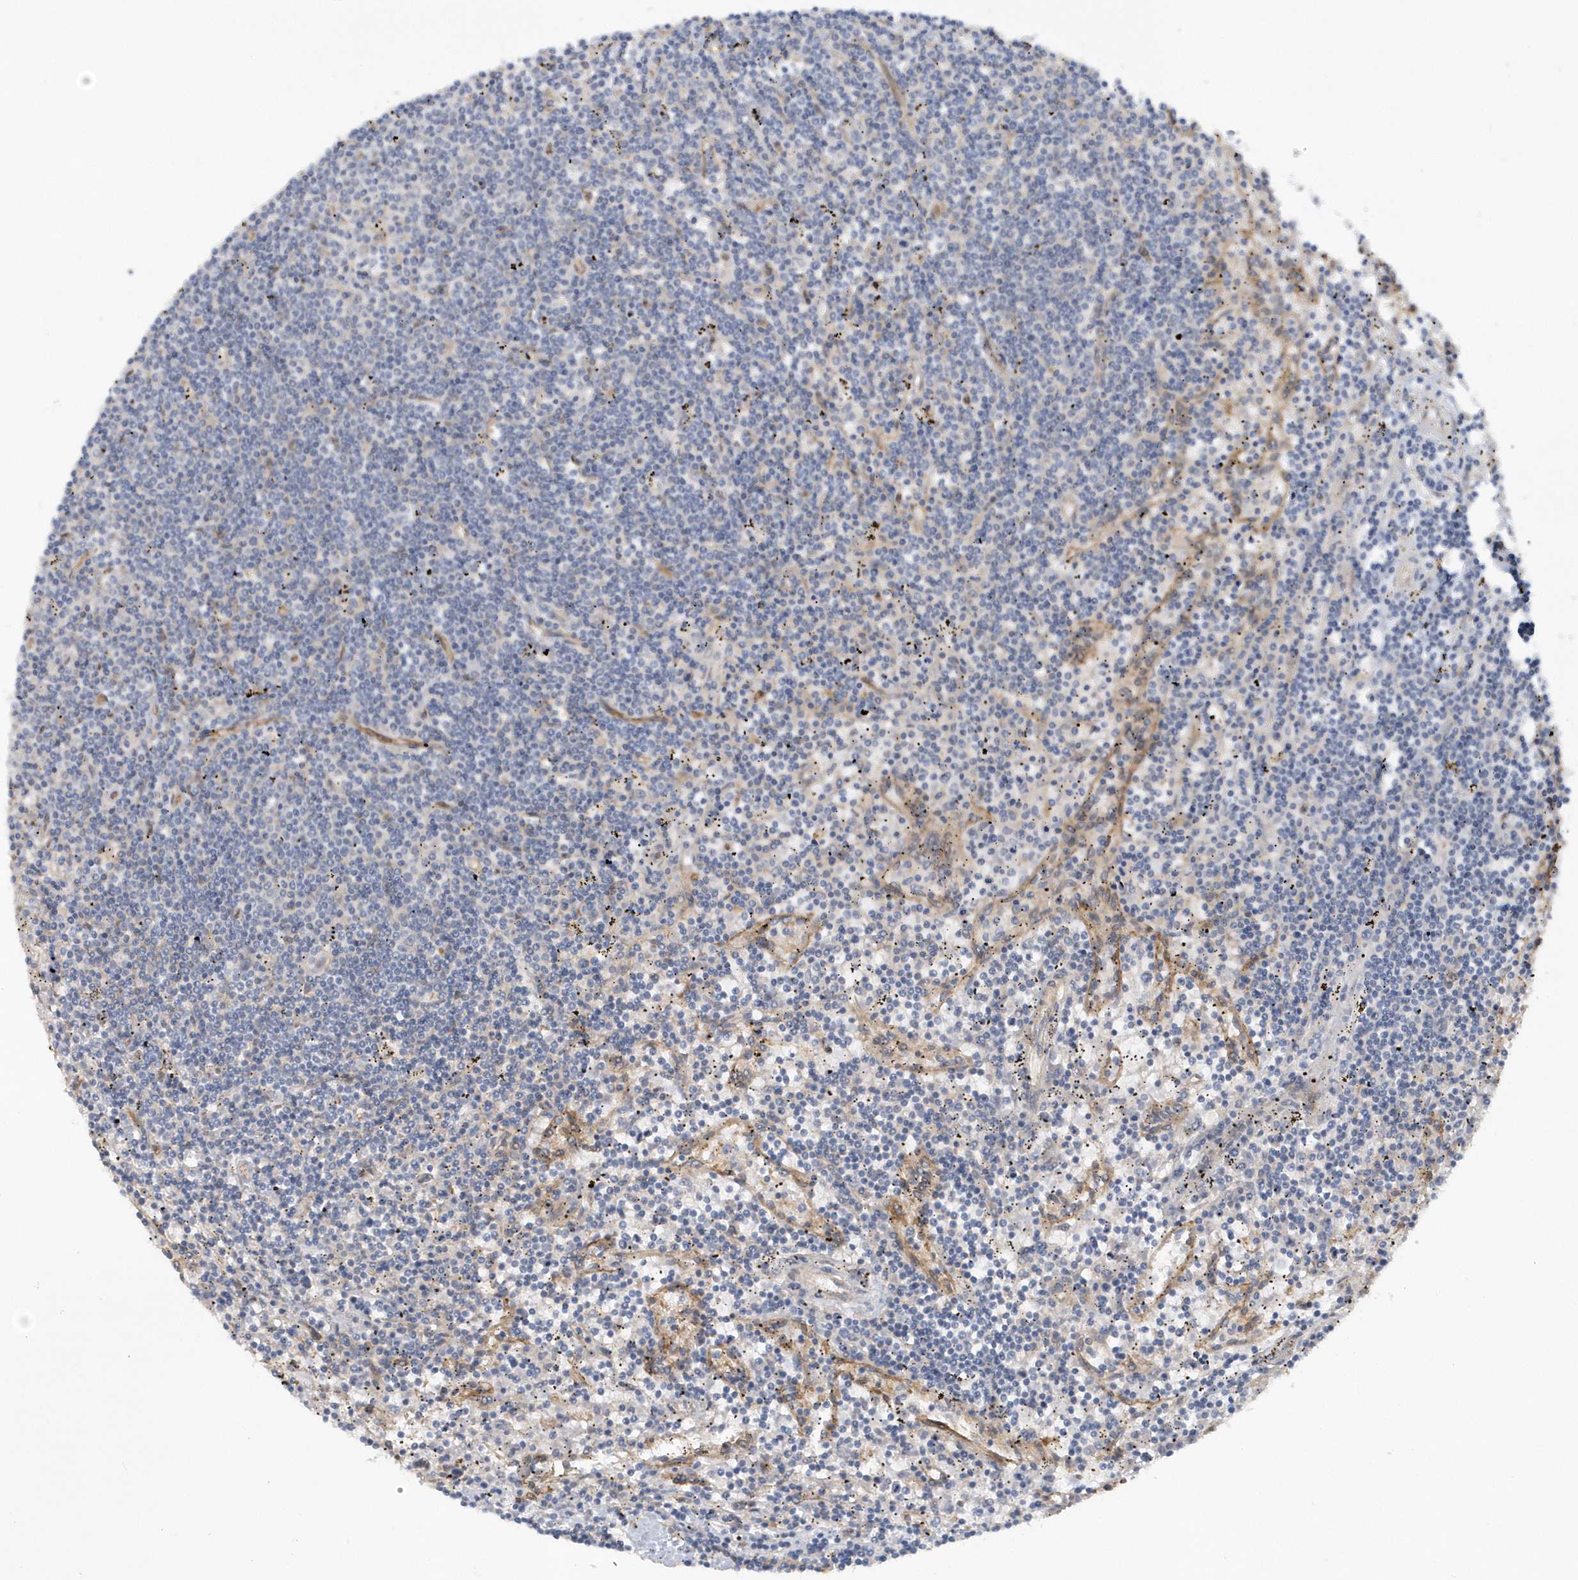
{"staining": {"intensity": "negative", "quantity": "none", "location": "none"}, "tissue": "lymphoma", "cell_type": "Tumor cells", "image_type": "cancer", "snomed": [{"axis": "morphology", "description": "Malignant lymphoma, non-Hodgkin's type, Low grade"}, {"axis": "topography", "description": "Spleen"}], "caption": "The IHC micrograph has no significant staining in tumor cells of low-grade malignant lymphoma, non-Hodgkin's type tissue. The staining is performed using DAB brown chromogen with nuclei counter-stained in using hematoxylin.", "gene": "RAI14", "patient": {"sex": "male", "age": 76}}